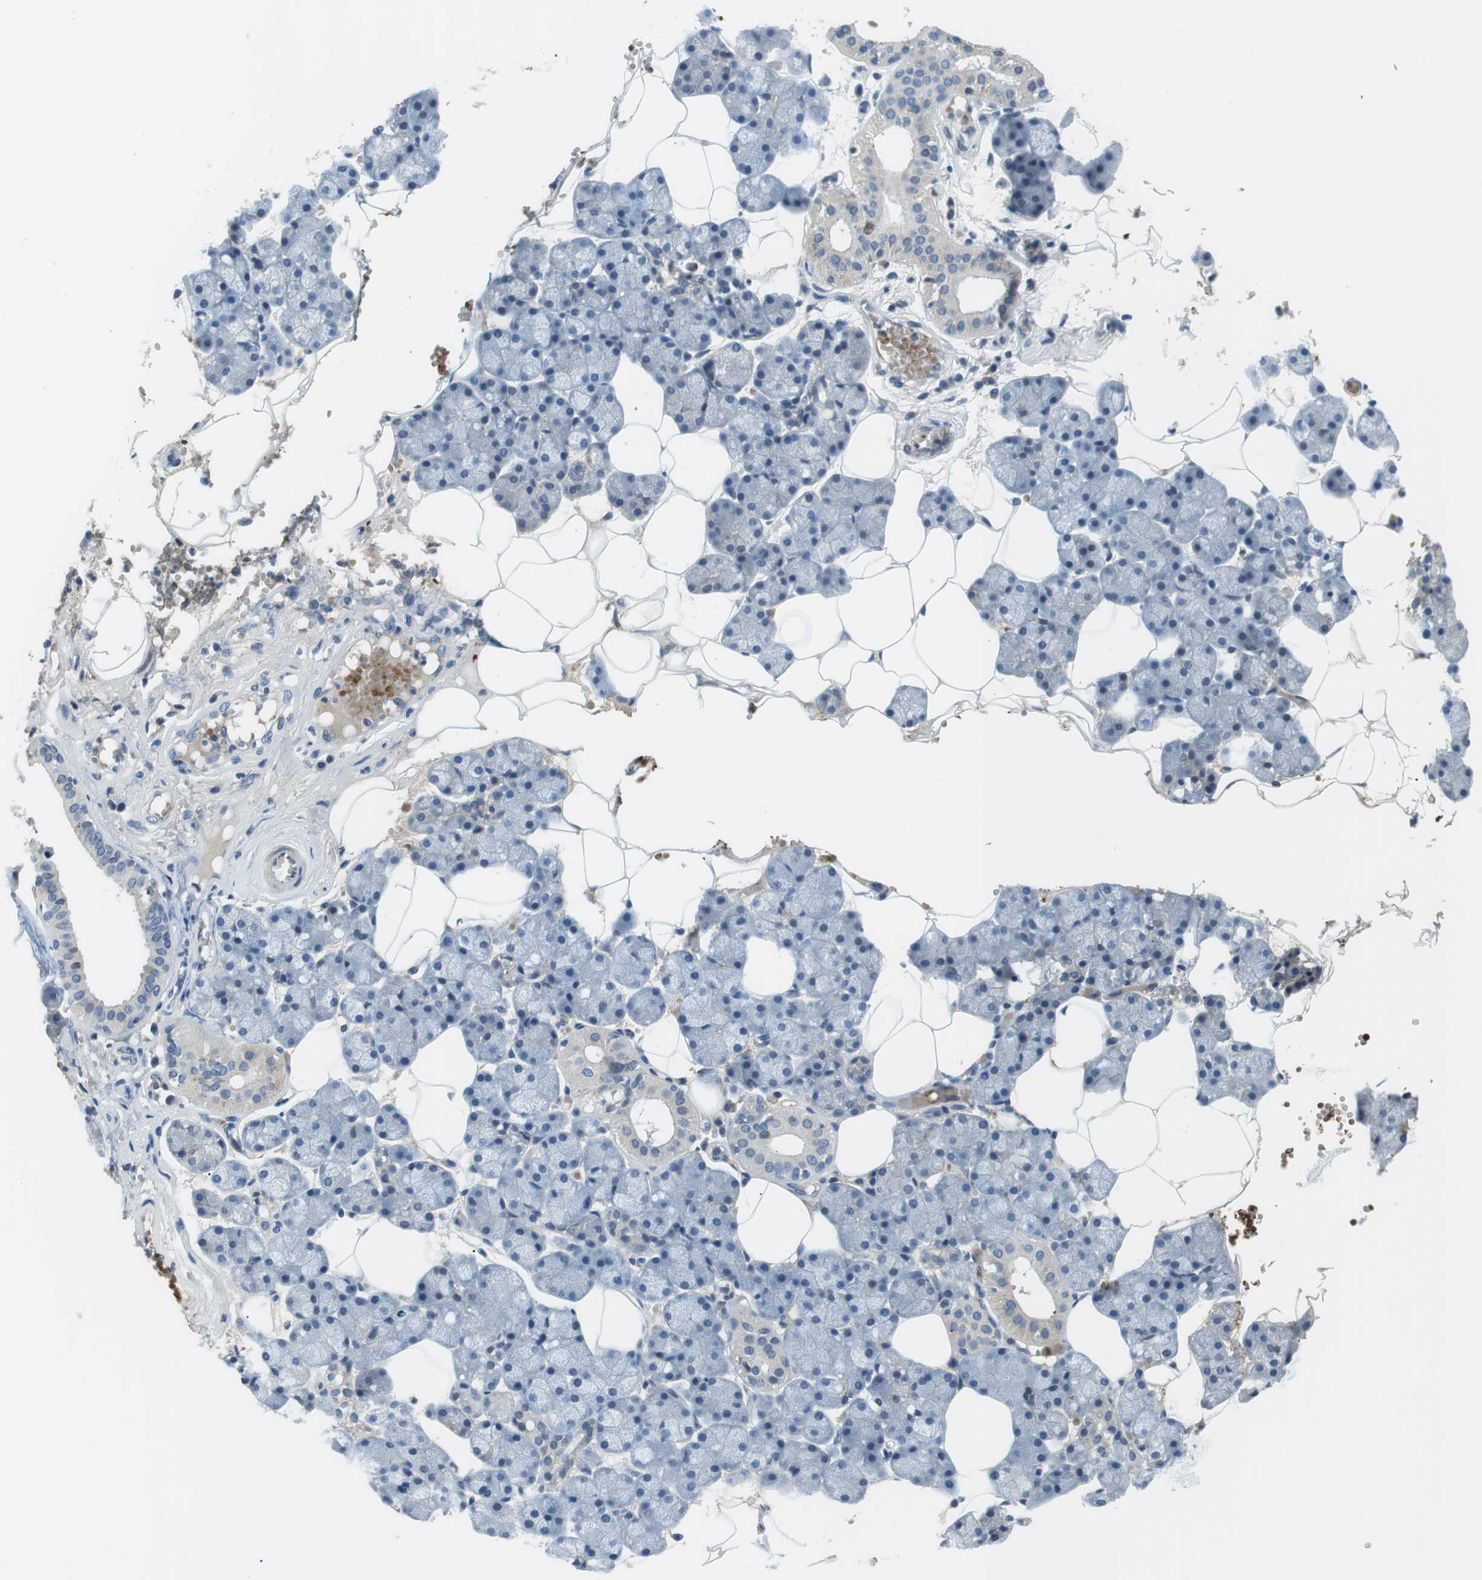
{"staining": {"intensity": "moderate", "quantity": "<25%", "location": "cytoplasmic/membranous"}, "tissue": "salivary gland", "cell_type": "Glandular cells", "image_type": "normal", "snomed": [{"axis": "morphology", "description": "Normal tissue, NOS"}, {"axis": "topography", "description": "Salivary gland"}], "caption": "Immunohistochemical staining of benign salivary gland exhibits <25% levels of moderate cytoplasmic/membranous protein expression in about <25% of glandular cells.", "gene": "WSCD1", "patient": {"sex": "male", "age": 62}}